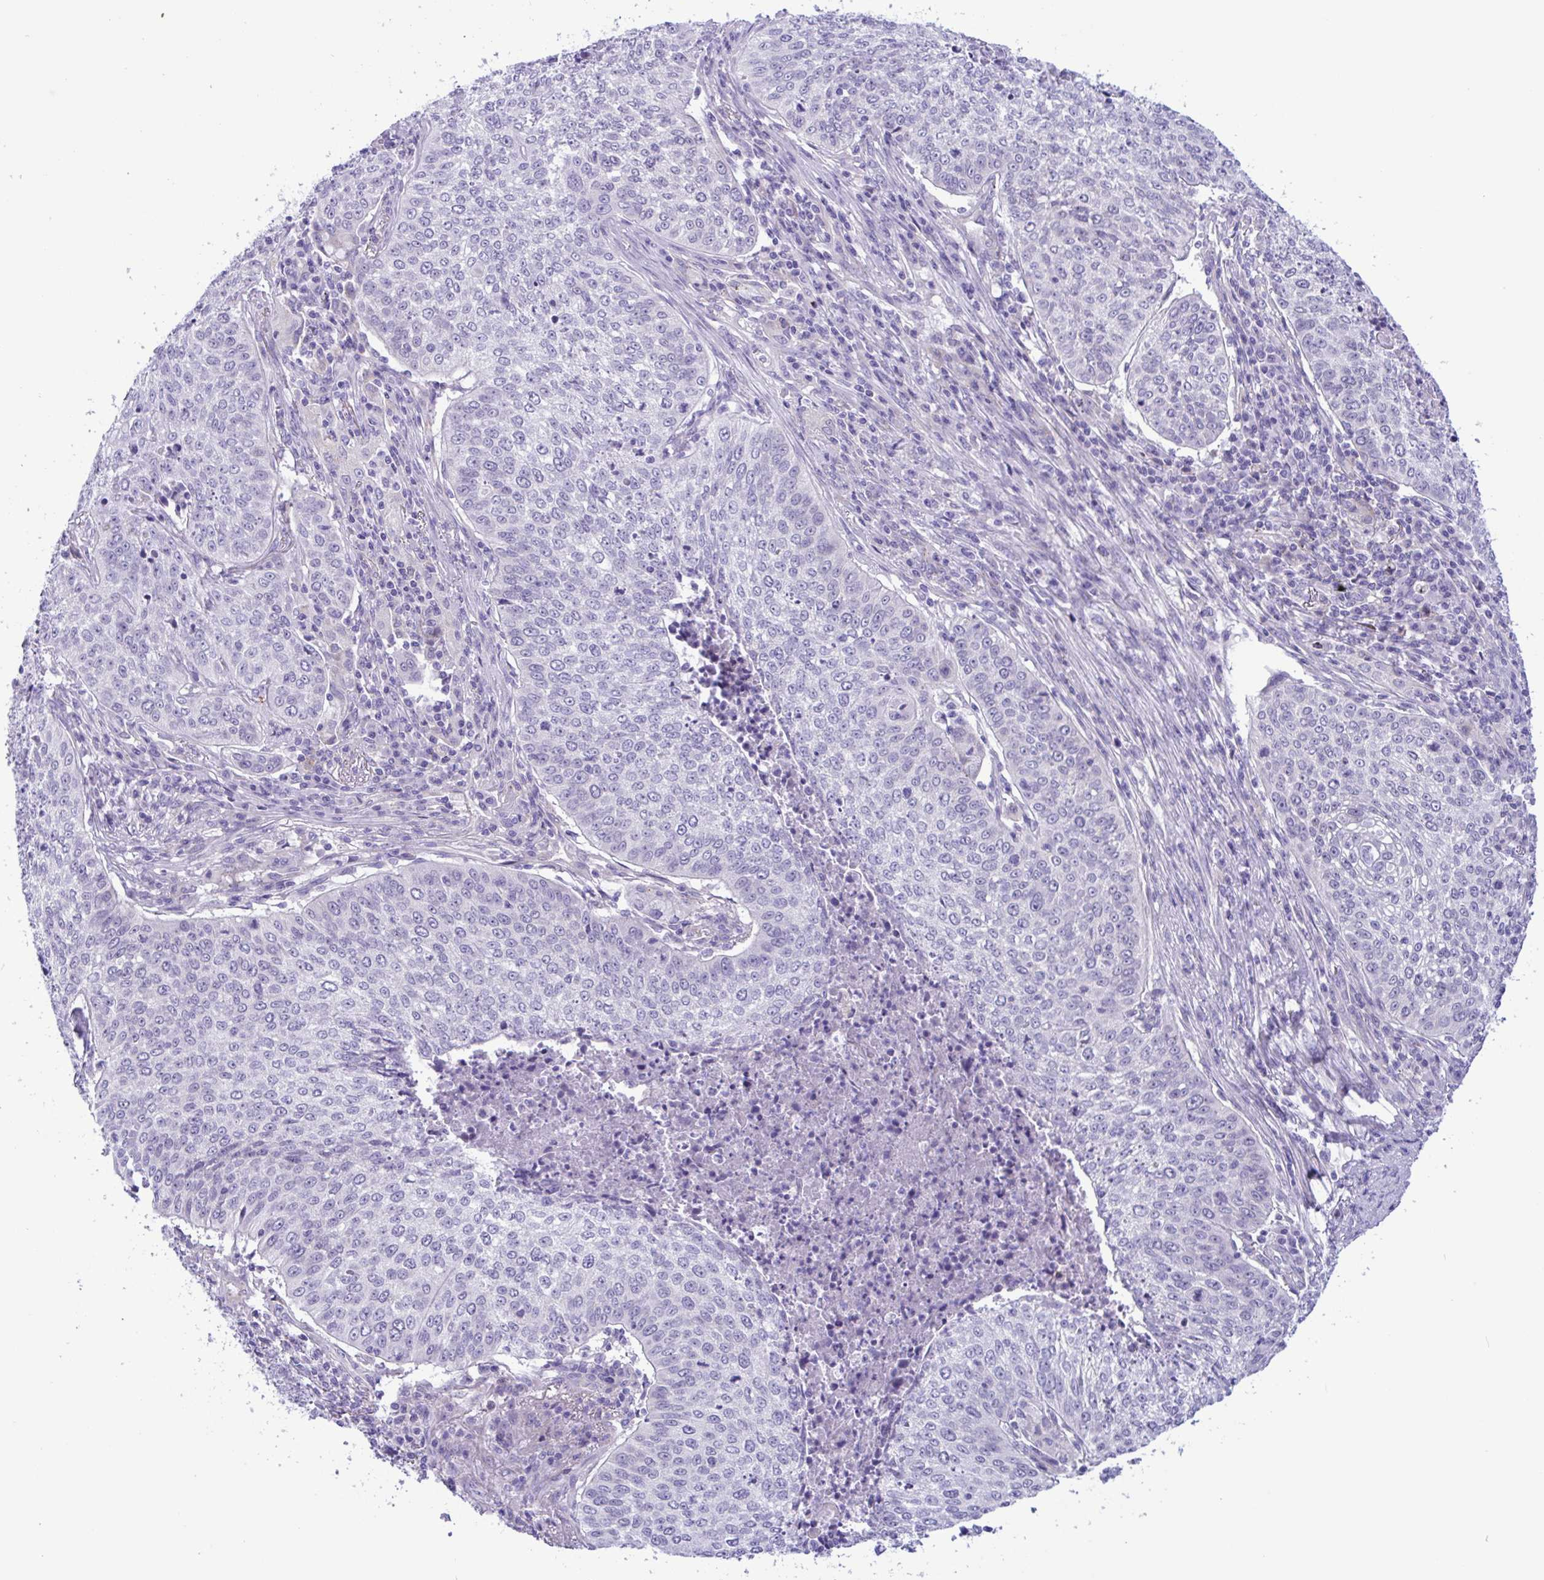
{"staining": {"intensity": "moderate", "quantity": "<25%", "location": "cytoplasmic/membranous"}, "tissue": "lung cancer", "cell_type": "Tumor cells", "image_type": "cancer", "snomed": [{"axis": "morphology", "description": "Squamous cell carcinoma, NOS"}, {"axis": "topography", "description": "Lung"}], "caption": "IHC (DAB (3,3'-diaminobenzidine)) staining of human lung squamous cell carcinoma shows moderate cytoplasmic/membranous protein positivity in approximately <25% of tumor cells.", "gene": "SREBF1", "patient": {"sex": "male", "age": 63}}